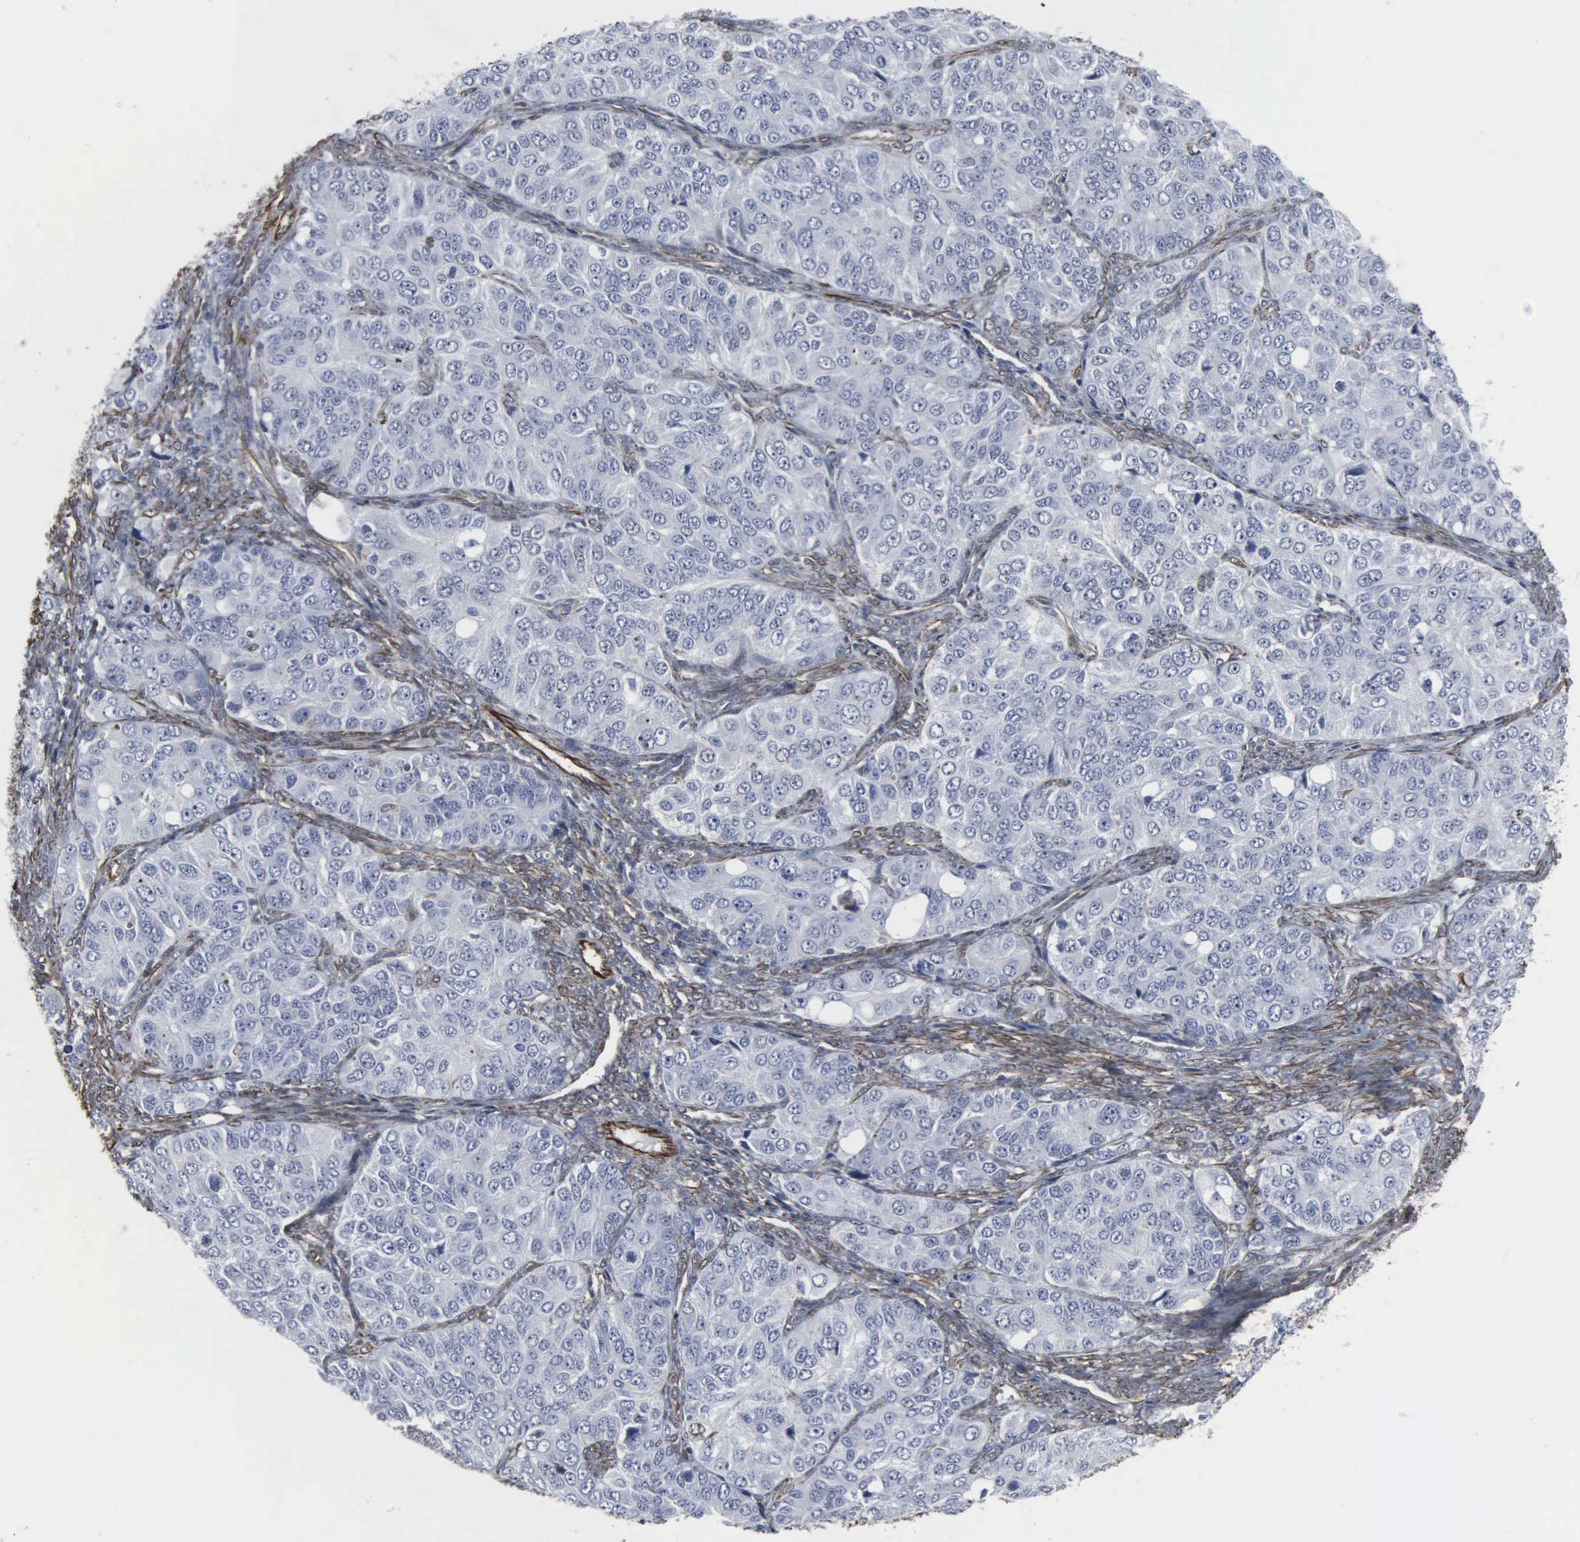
{"staining": {"intensity": "negative", "quantity": "none", "location": "none"}, "tissue": "ovarian cancer", "cell_type": "Tumor cells", "image_type": "cancer", "snomed": [{"axis": "morphology", "description": "Carcinoma, endometroid"}, {"axis": "topography", "description": "Ovary"}], "caption": "High magnification brightfield microscopy of endometroid carcinoma (ovarian) stained with DAB (brown) and counterstained with hematoxylin (blue): tumor cells show no significant positivity. (Stains: DAB immunohistochemistry with hematoxylin counter stain, Microscopy: brightfield microscopy at high magnification).", "gene": "CCNE1", "patient": {"sex": "female", "age": 51}}